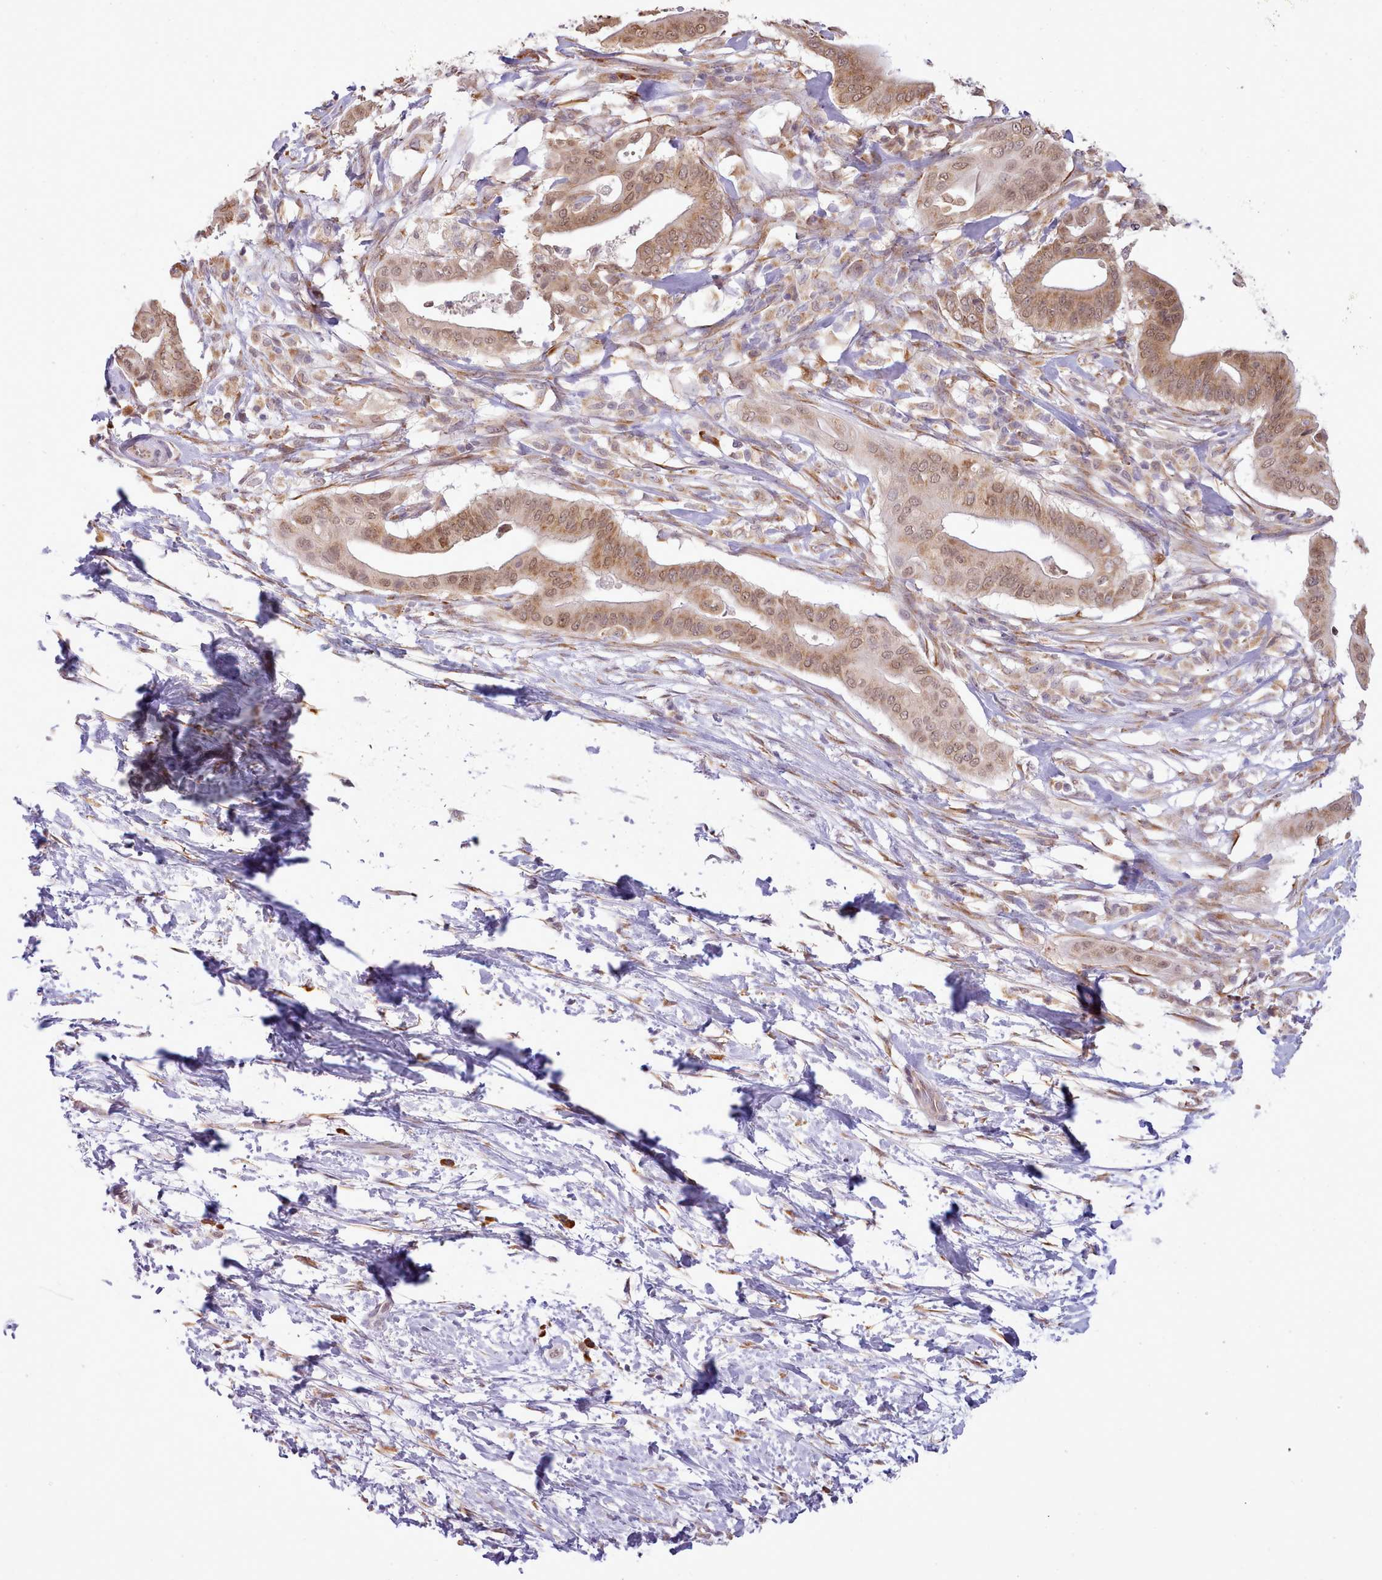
{"staining": {"intensity": "moderate", "quantity": ">75%", "location": "cytoplasmic/membranous,nuclear"}, "tissue": "pancreatic cancer", "cell_type": "Tumor cells", "image_type": "cancer", "snomed": [{"axis": "morphology", "description": "Adenocarcinoma, NOS"}, {"axis": "topography", "description": "Pancreas"}], "caption": "About >75% of tumor cells in pancreatic cancer demonstrate moderate cytoplasmic/membranous and nuclear protein staining as visualized by brown immunohistochemical staining.", "gene": "SEC61B", "patient": {"sex": "male", "age": 68}}